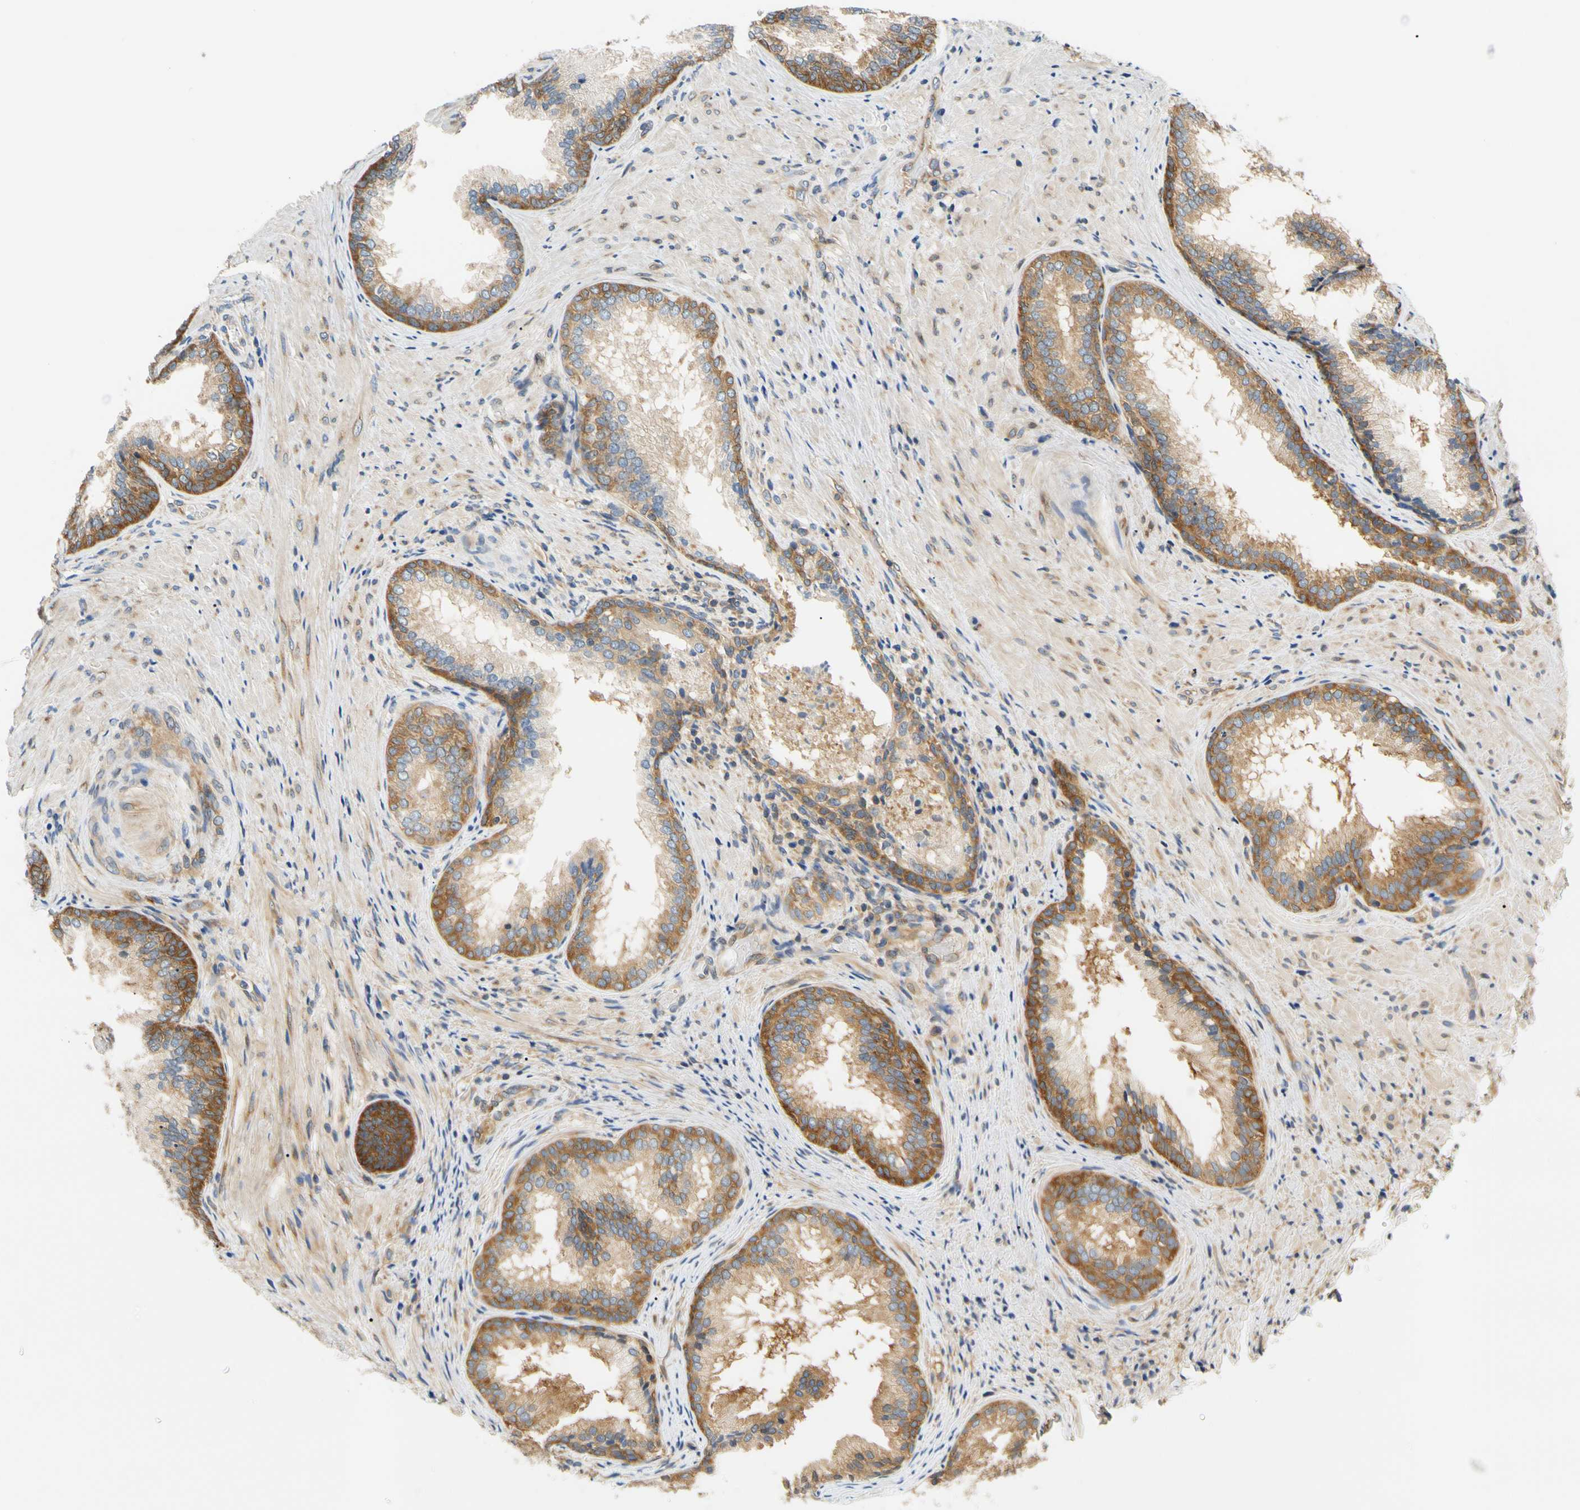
{"staining": {"intensity": "moderate", "quantity": "25%-75%", "location": "cytoplasmic/membranous"}, "tissue": "prostate", "cell_type": "Glandular cells", "image_type": "normal", "snomed": [{"axis": "morphology", "description": "Normal tissue, NOS"}, {"axis": "topography", "description": "Prostate"}], "caption": "This is a histology image of immunohistochemistry staining of normal prostate, which shows moderate positivity in the cytoplasmic/membranous of glandular cells.", "gene": "LRRC47", "patient": {"sex": "male", "age": 76}}